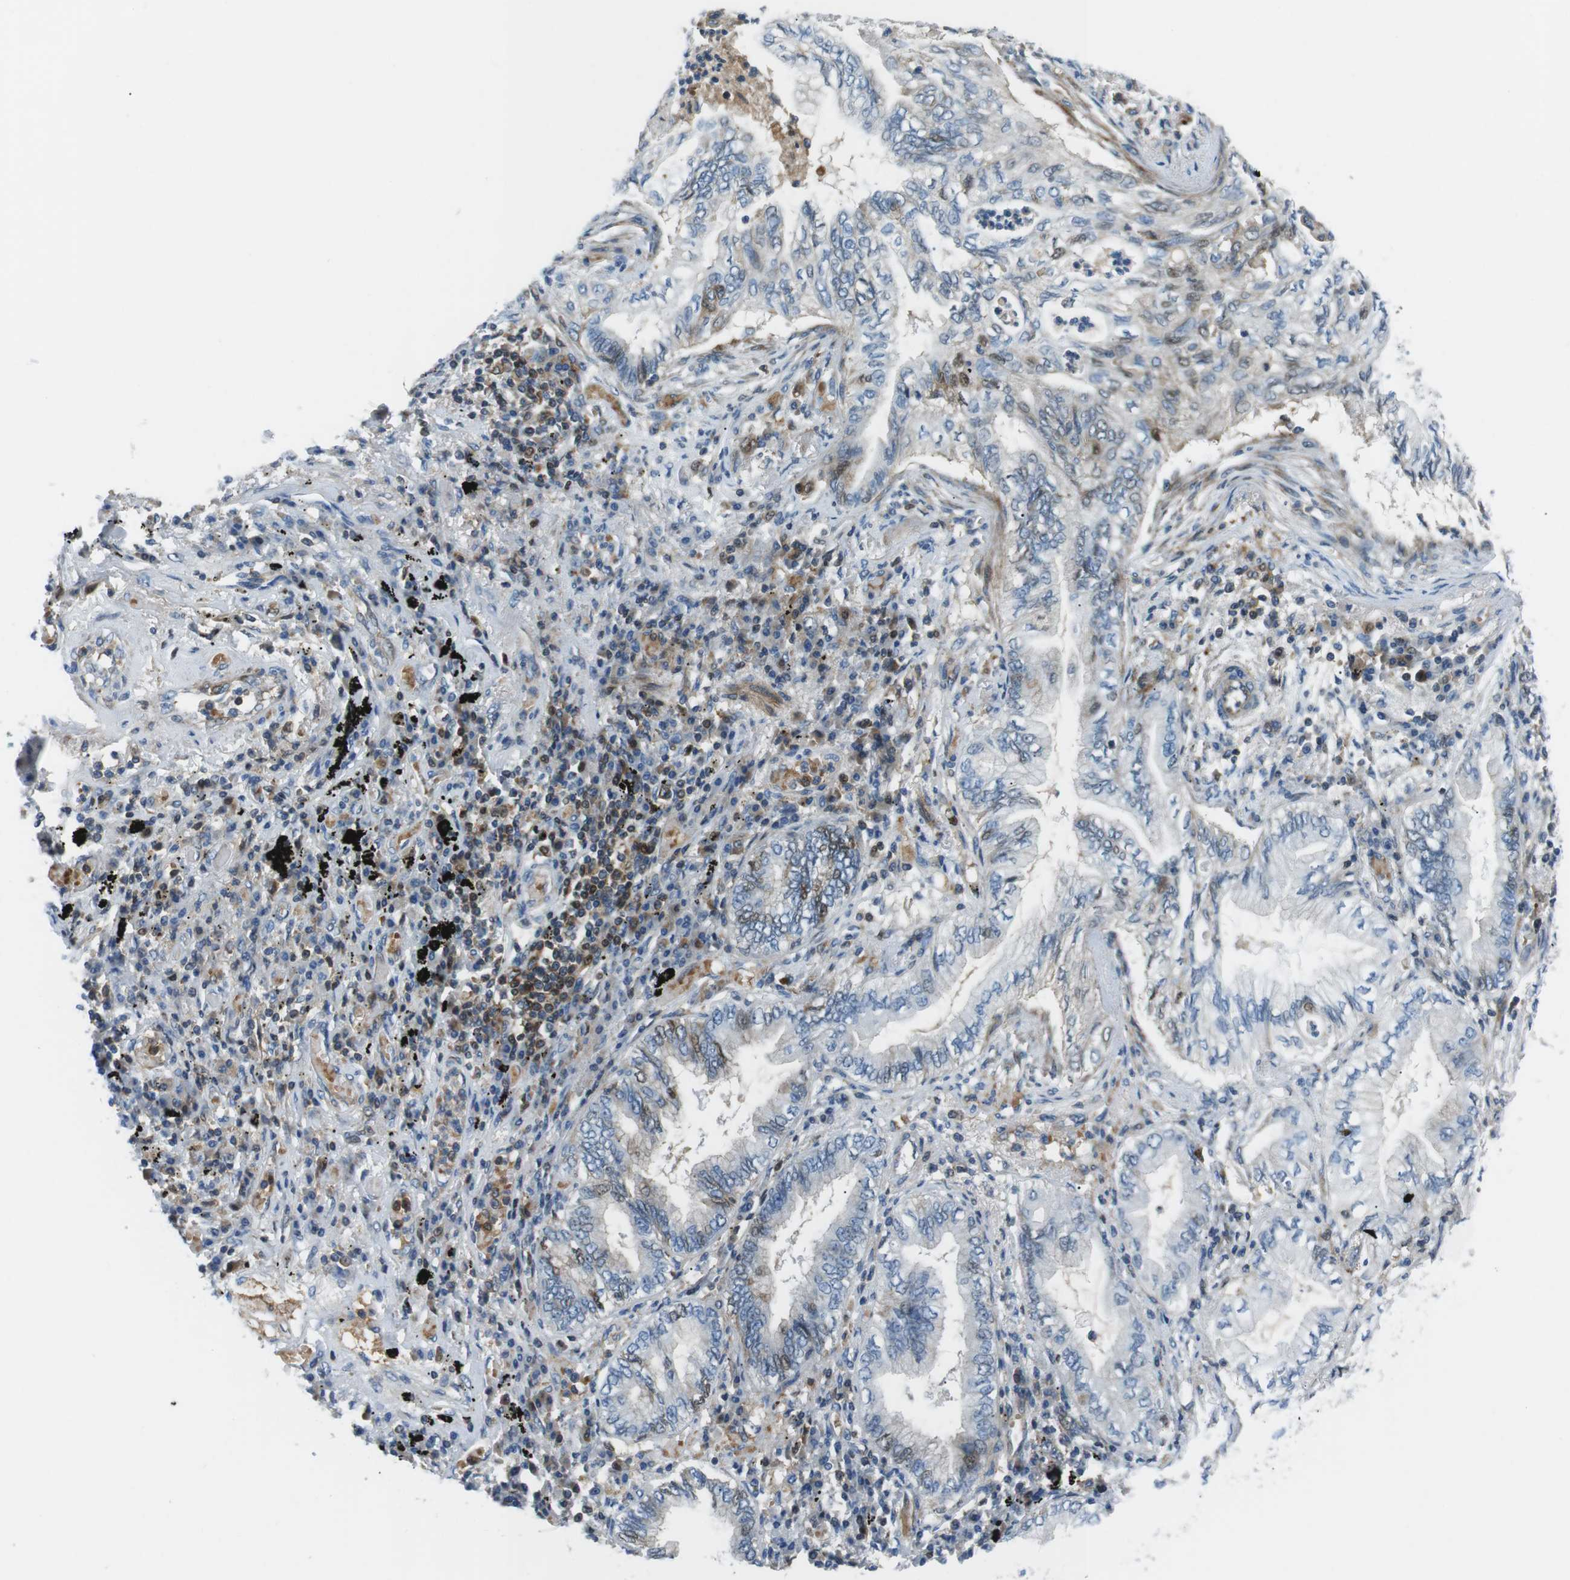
{"staining": {"intensity": "negative", "quantity": "none", "location": "none"}, "tissue": "lung cancer", "cell_type": "Tumor cells", "image_type": "cancer", "snomed": [{"axis": "morphology", "description": "Normal tissue, NOS"}, {"axis": "morphology", "description": "Adenocarcinoma, NOS"}, {"axis": "topography", "description": "Bronchus"}, {"axis": "topography", "description": "Lung"}], "caption": "Tumor cells show no significant protein staining in adenocarcinoma (lung). (Stains: DAB immunohistochemistry with hematoxylin counter stain, Microscopy: brightfield microscopy at high magnification).", "gene": "ARVCF", "patient": {"sex": "female", "age": 70}}